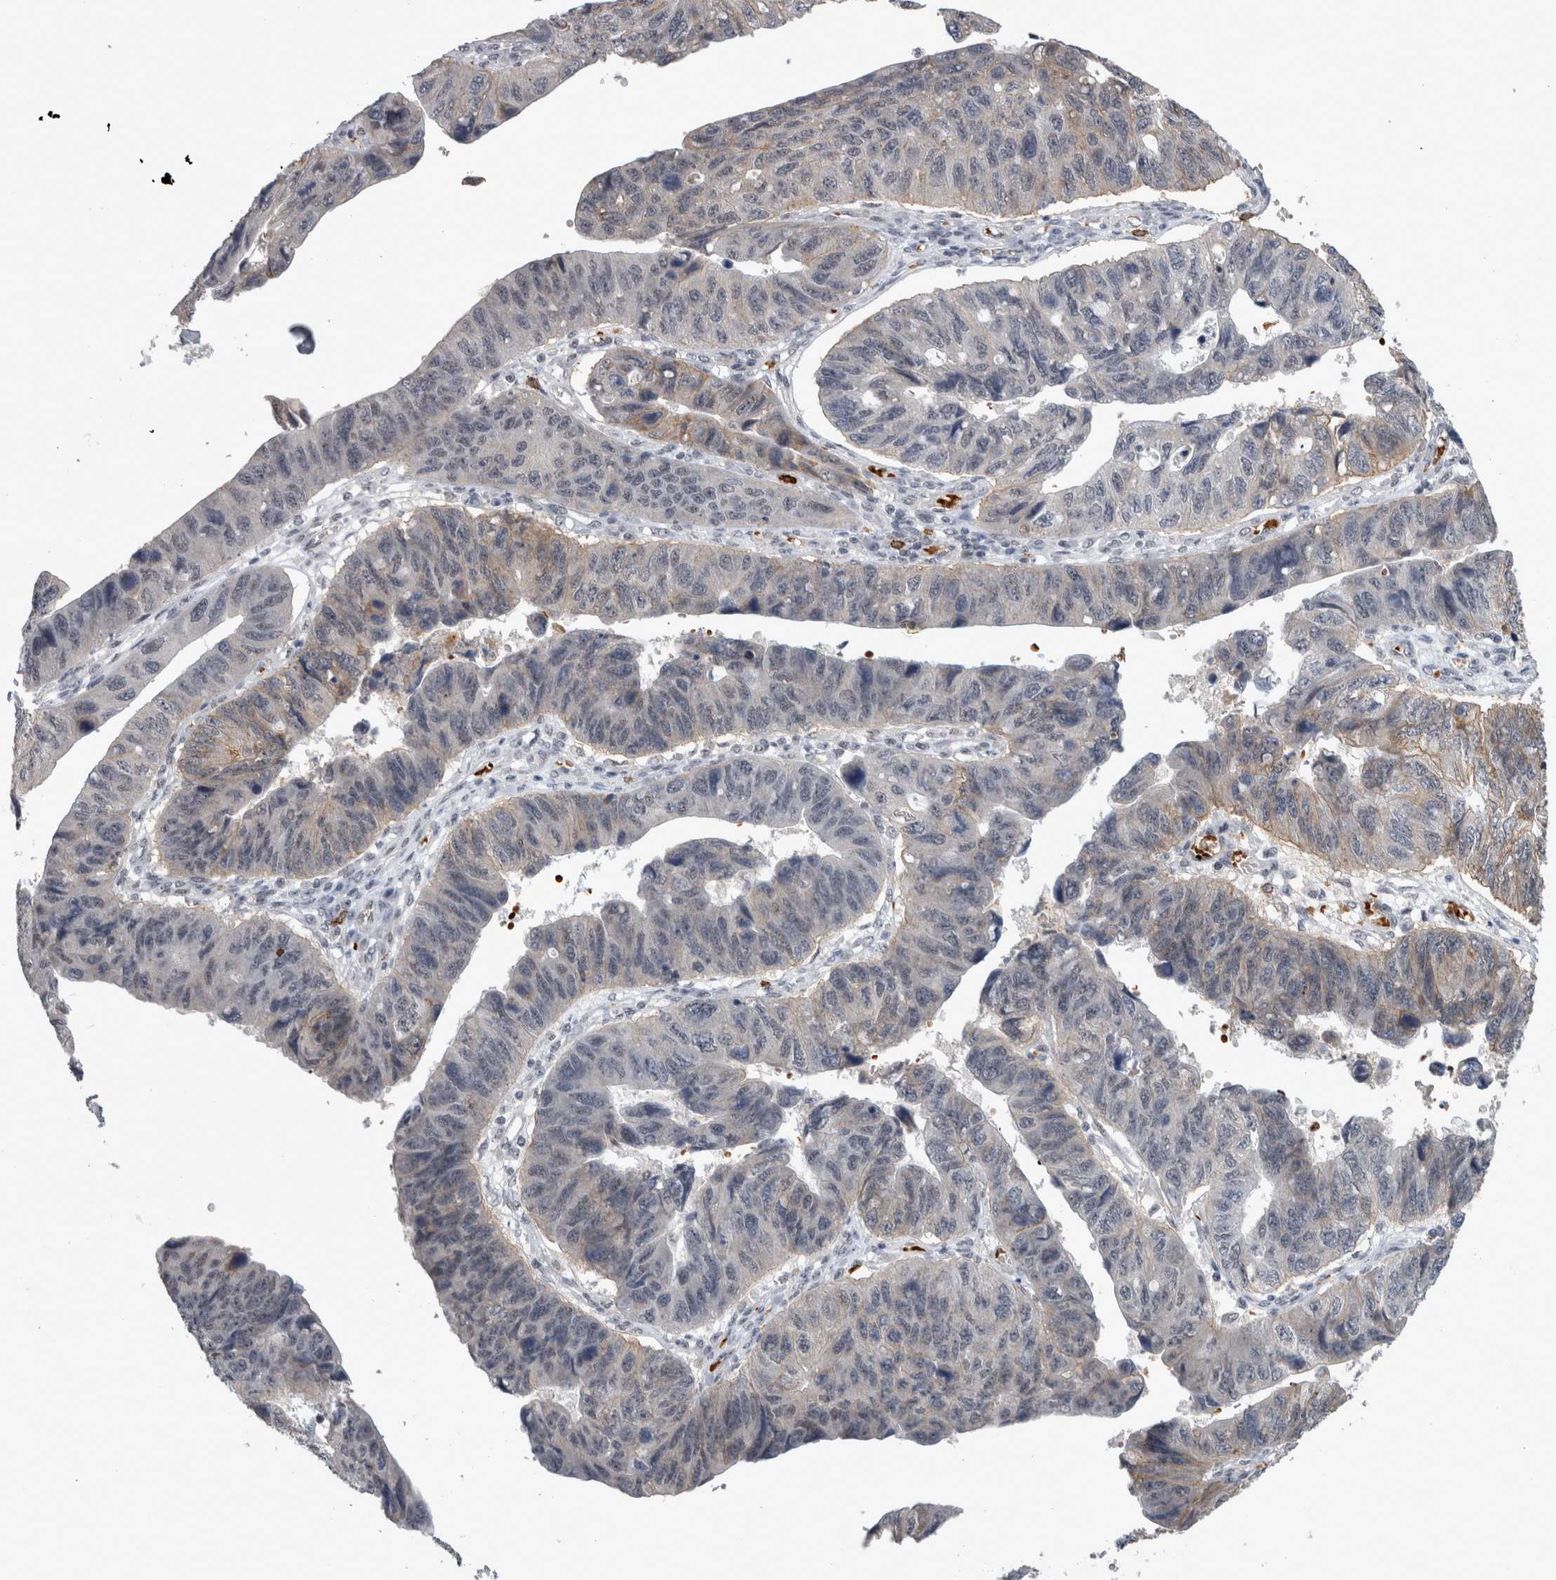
{"staining": {"intensity": "moderate", "quantity": "25%-75%", "location": "cytoplasmic/membranous"}, "tissue": "stomach cancer", "cell_type": "Tumor cells", "image_type": "cancer", "snomed": [{"axis": "morphology", "description": "Adenocarcinoma, NOS"}, {"axis": "topography", "description": "Stomach"}], "caption": "Stomach adenocarcinoma was stained to show a protein in brown. There is medium levels of moderate cytoplasmic/membranous staining in approximately 25%-75% of tumor cells.", "gene": "PEBP4", "patient": {"sex": "male", "age": 59}}